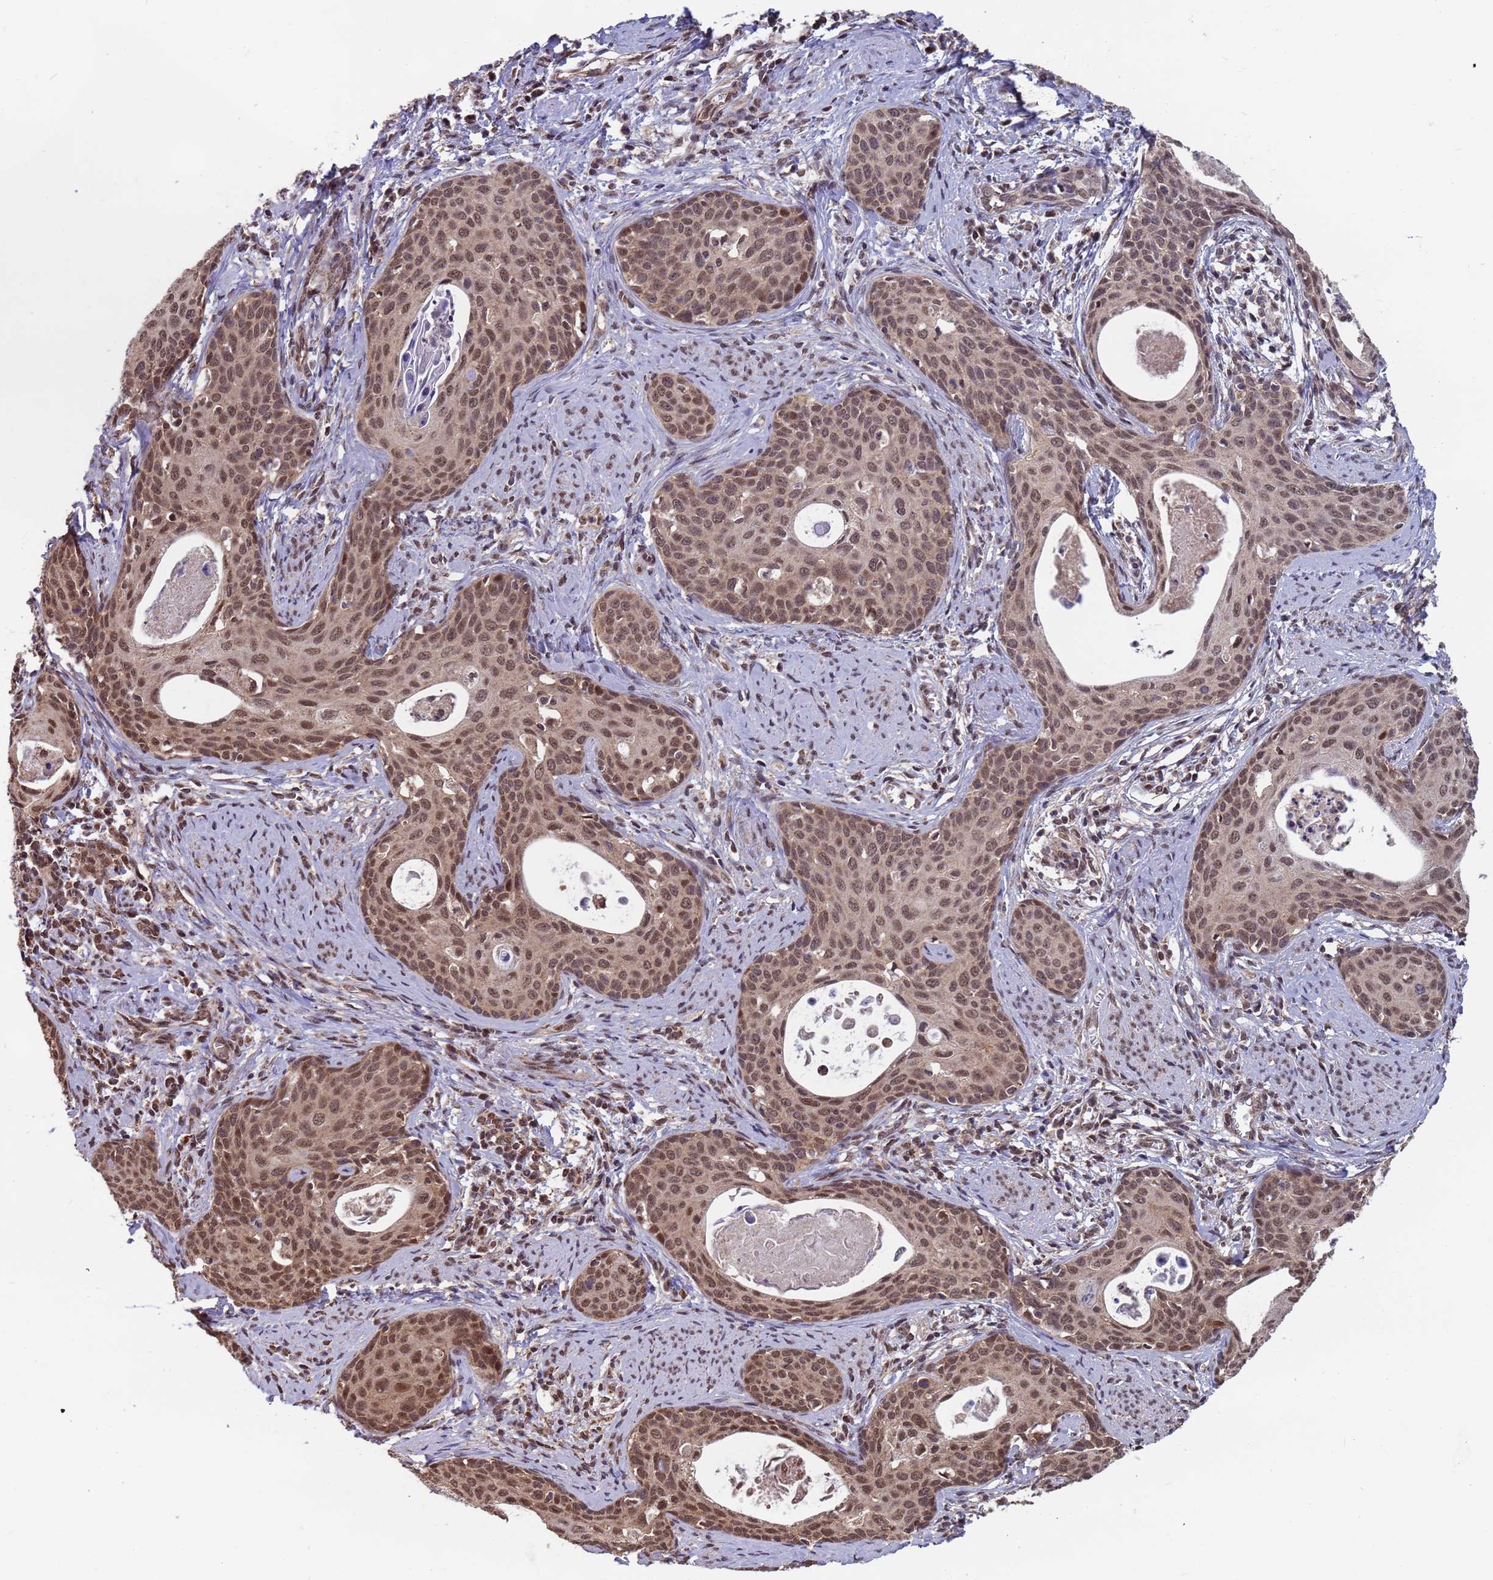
{"staining": {"intensity": "moderate", "quantity": ">75%", "location": "nuclear"}, "tissue": "cervical cancer", "cell_type": "Tumor cells", "image_type": "cancer", "snomed": [{"axis": "morphology", "description": "Squamous cell carcinoma, NOS"}, {"axis": "topography", "description": "Cervix"}], "caption": "DAB immunohistochemical staining of human cervical squamous cell carcinoma reveals moderate nuclear protein positivity in about >75% of tumor cells.", "gene": "DENND2B", "patient": {"sex": "female", "age": 46}}